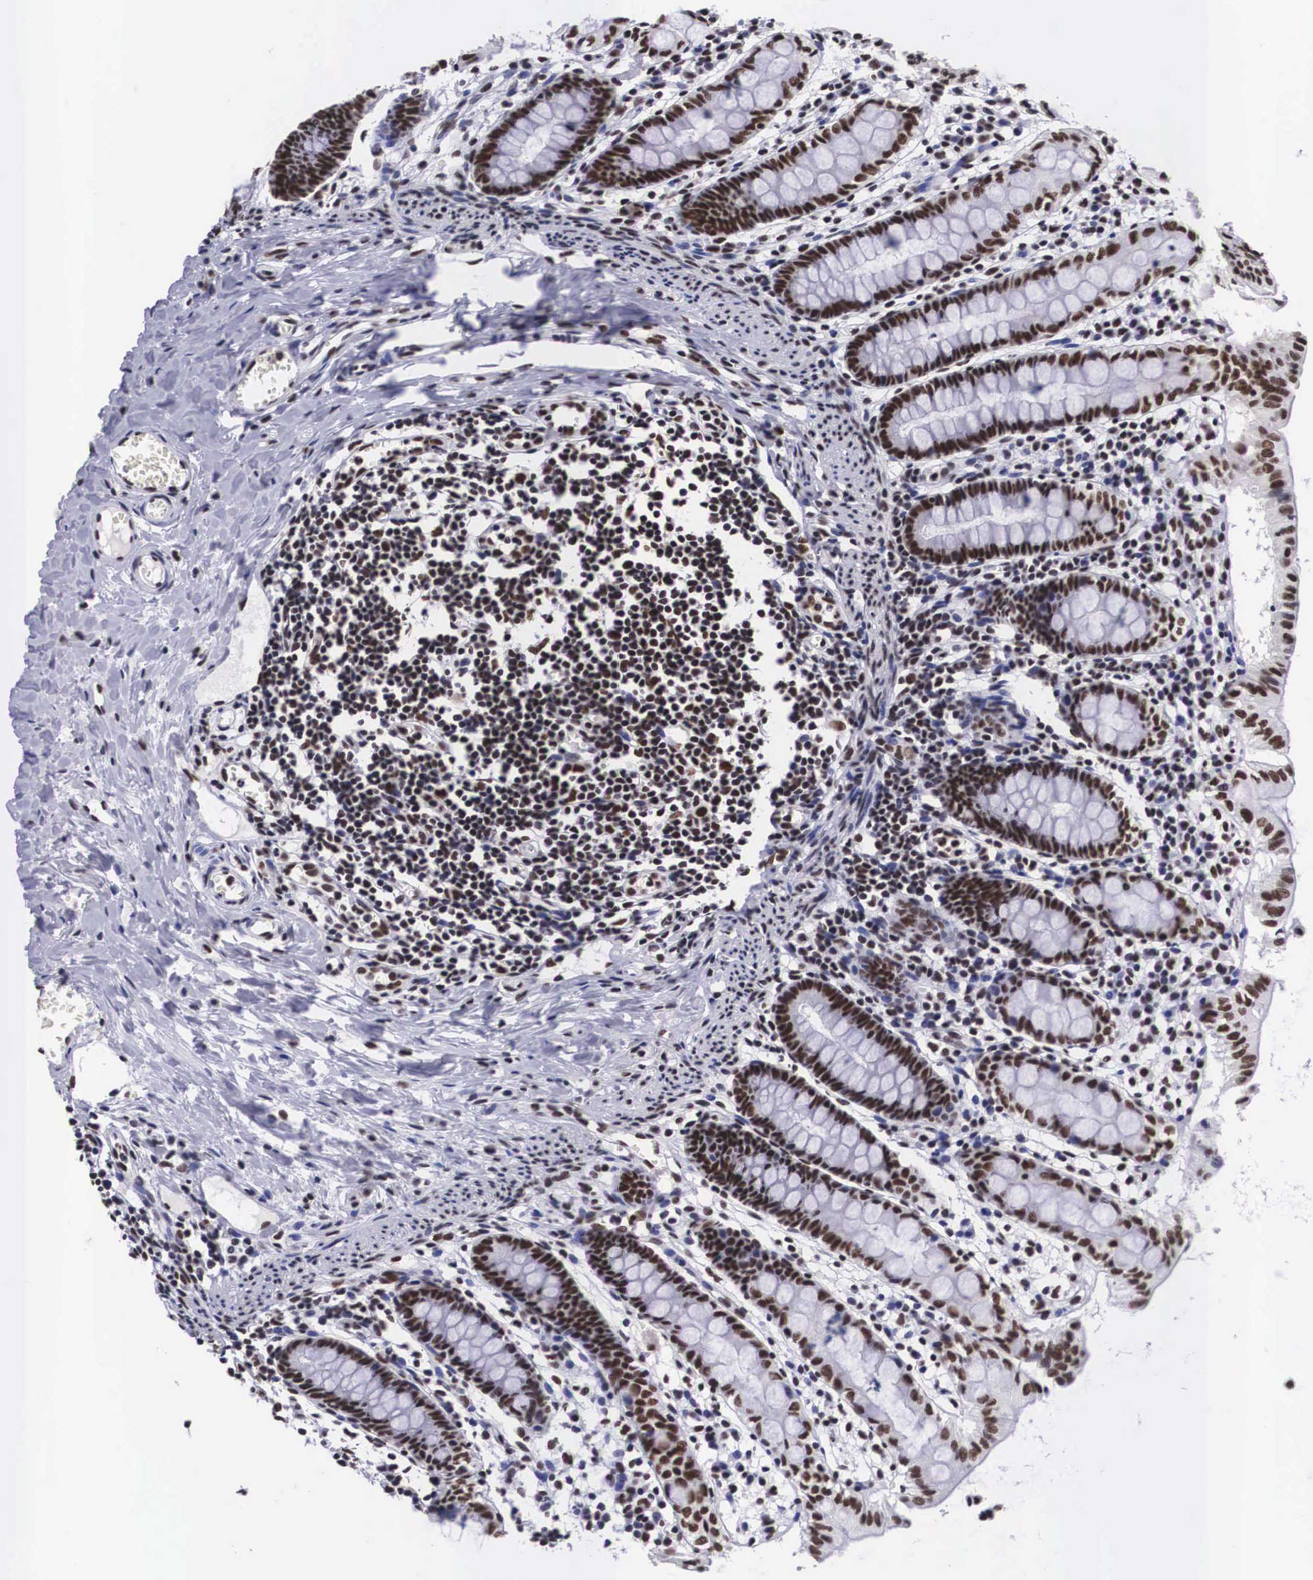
{"staining": {"intensity": "moderate", "quantity": ">75%", "location": "nuclear"}, "tissue": "colon", "cell_type": "Endothelial cells", "image_type": "normal", "snomed": [{"axis": "morphology", "description": "Normal tissue, NOS"}, {"axis": "topography", "description": "Colon"}], "caption": "DAB (3,3'-diaminobenzidine) immunohistochemical staining of normal colon demonstrates moderate nuclear protein positivity in about >75% of endothelial cells.", "gene": "SF3A1", "patient": {"sex": "male", "age": 1}}